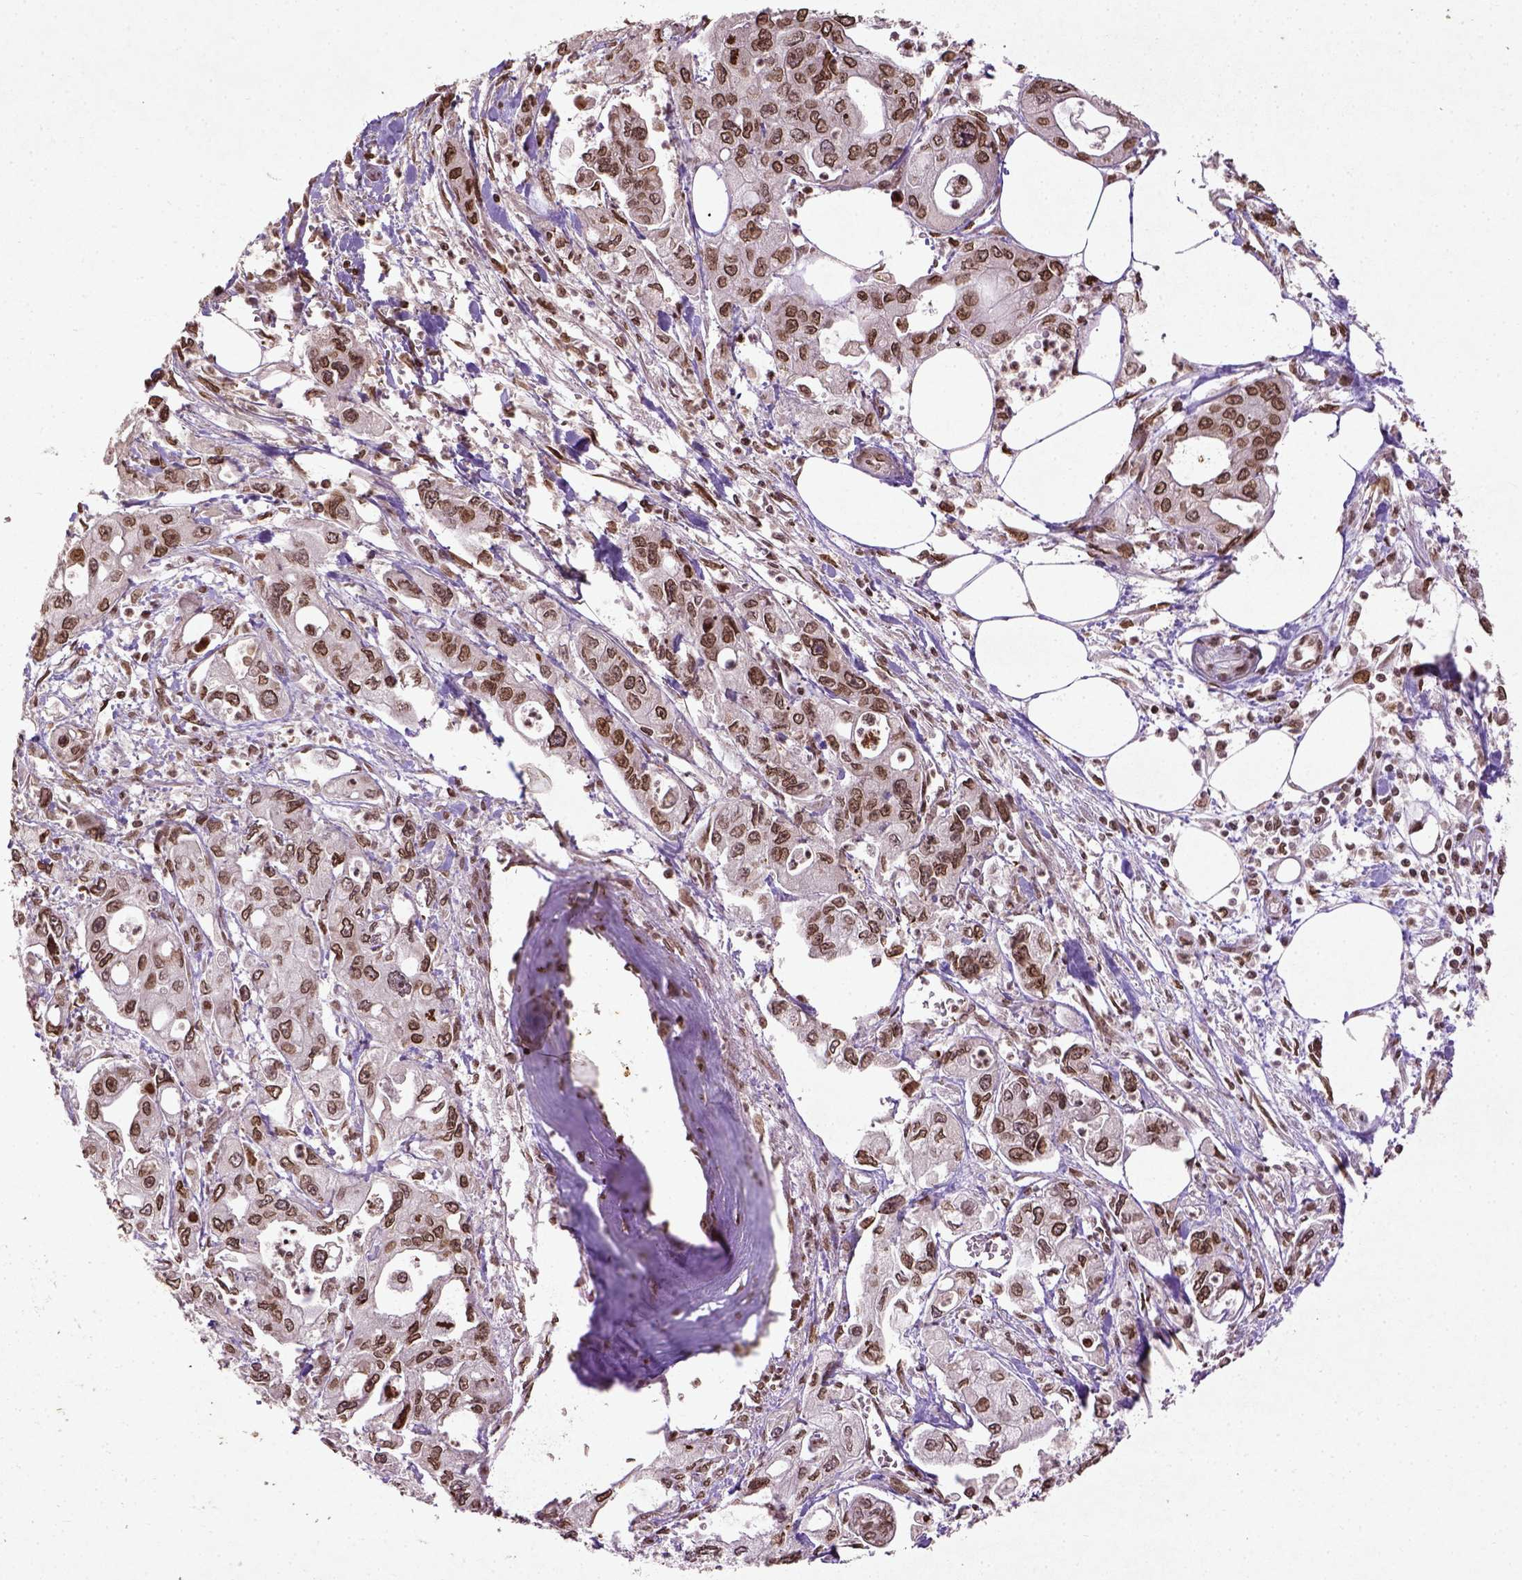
{"staining": {"intensity": "moderate", "quantity": ">75%", "location": "nuclear"}, "tissue": "pancreatic cancer", "cell_type": "Tumor cells", "image_type": "cancer", "snomed": [{"axis": "morphology", "description": "Adenocarcinoma, NOS"}, {"axis": "topography", "description": "Pancreas"}], "caption": "Immunohistochemistry (IHC) histopathology image of pancreatic cancer (adenocarcinoma) stained for a protein (brown), which displays medium levels of moderate nuclear staining in approximately >75% of tumor cells.", "gene": "BANF1", "patient": {"sex": "male", "age": 70}}